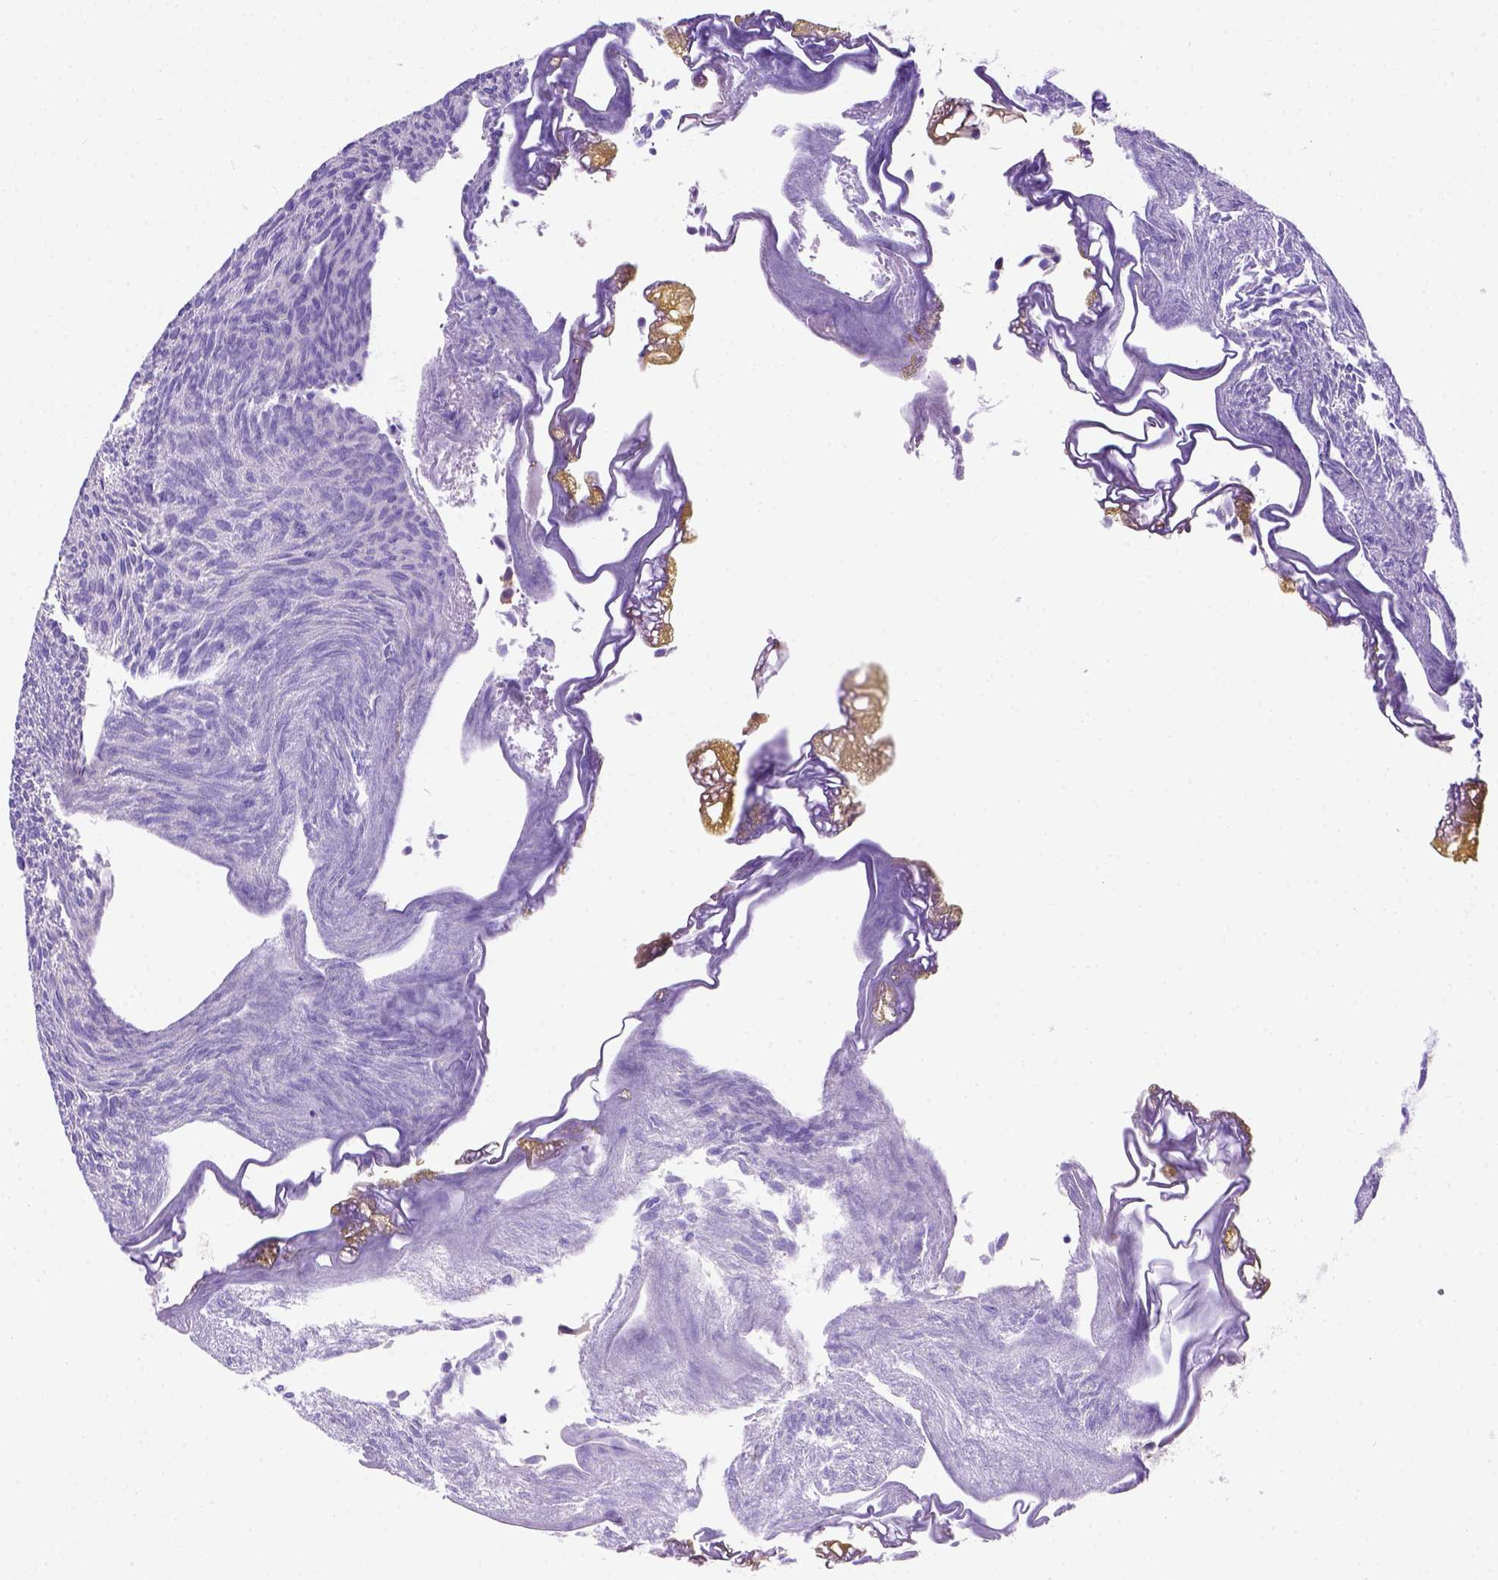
{"staining": {"intensity": "moderate", "quantity": "25%-75%", "location": "cytoplasmic/membranous"}, "tissue": "urothelial cancer", "cell_type": "Tumor cells", "image_type": "cancer", "snomed": [{"axis": "morphology", "description": "Urothelial carcinoma, Low grade"}, {"axis": "topography", "description": "Urinary bladder"}], "caption": "Urothelial cancer was stained to show a protein in brown. There is medium levels of moderate cytoplasmic/membranous expression in approximately 25%-75% of tumor cells. (IHC, brightfield microscopy, high magnification).", "gene": "FOXI1", "patient": {"sex": "male", "age": 77}}